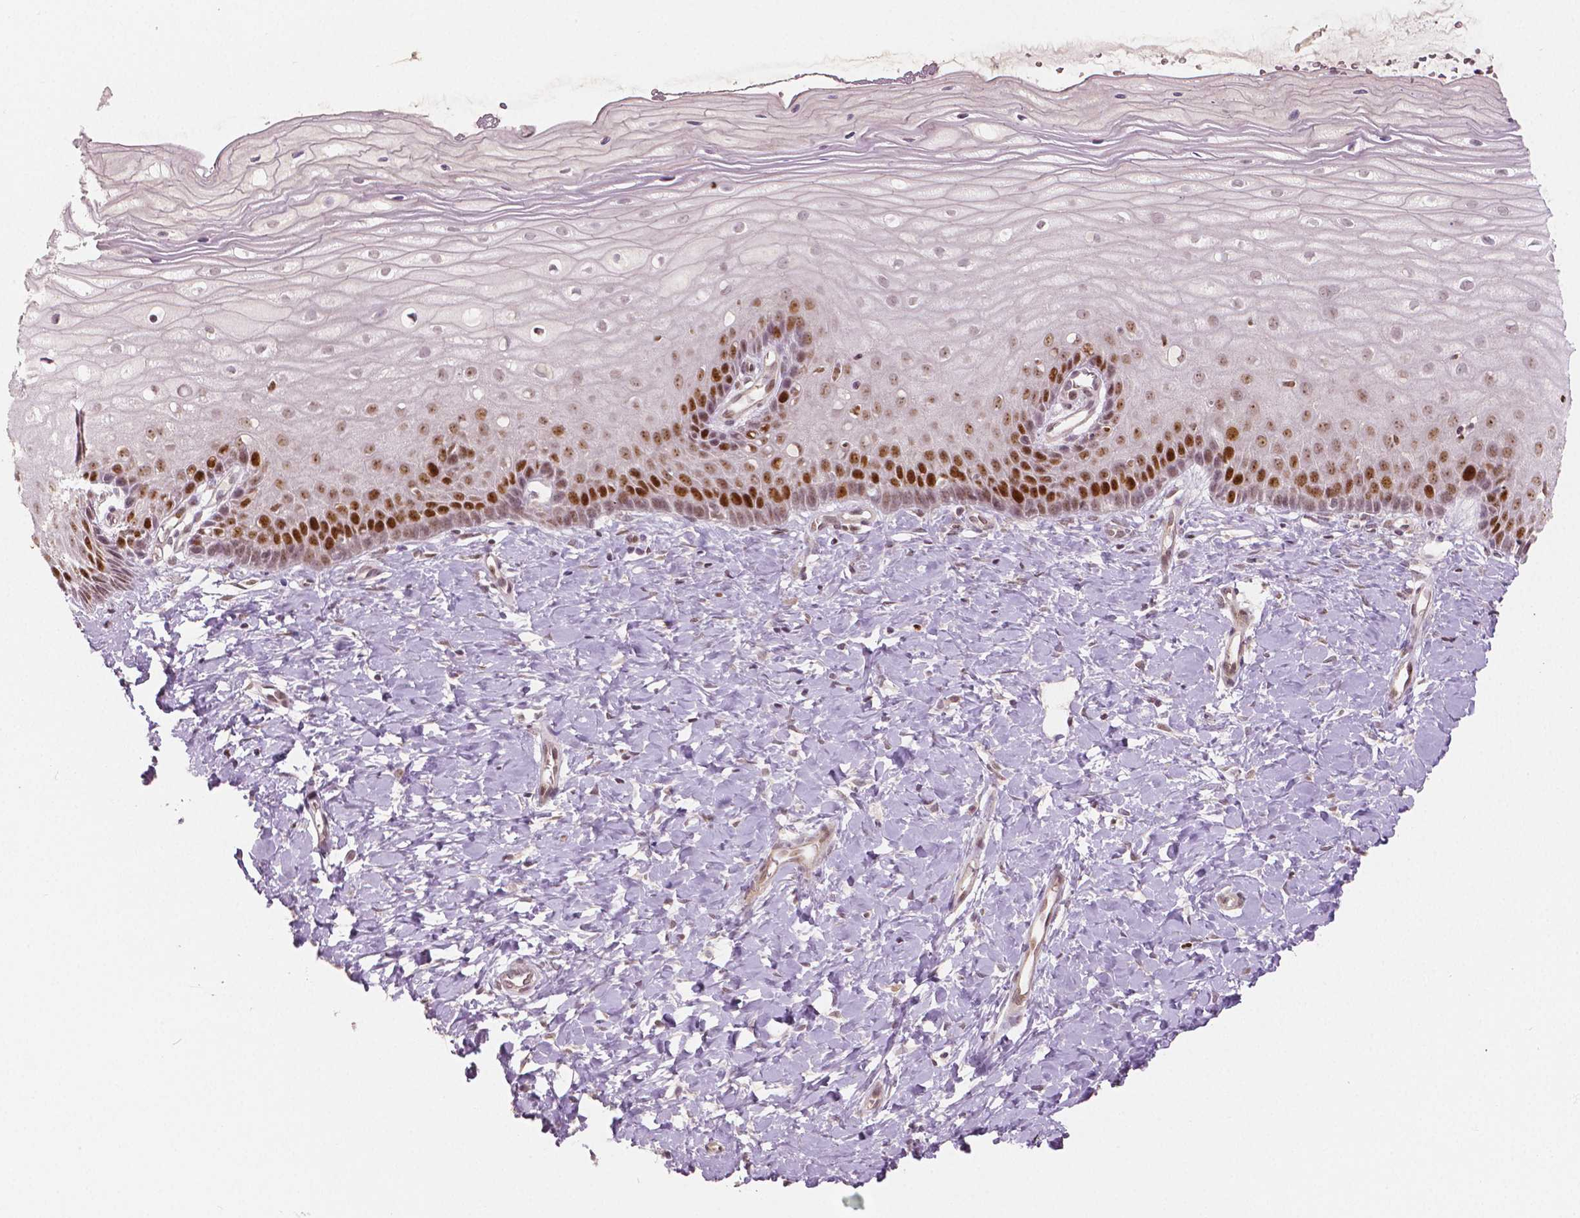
{"staining": {"intensity": "moderate", "quantity": ">75%", "location": "nuclear"}, "tissue": "cervix", "cell_type": "Glandular cells", "image_type": "normal", "snomed": [{"axis": "morphology", "description": "Normal tissue, NOS"}, {"axis": "topography", "description": "Cervix"}], "caption": "The image exhibits staining of normal cervix, revealing moderate nuclear protein staining (brown color) within glandular cells.", "gene": "NSD2", "patient": {"sex": "female", "age": 37}}